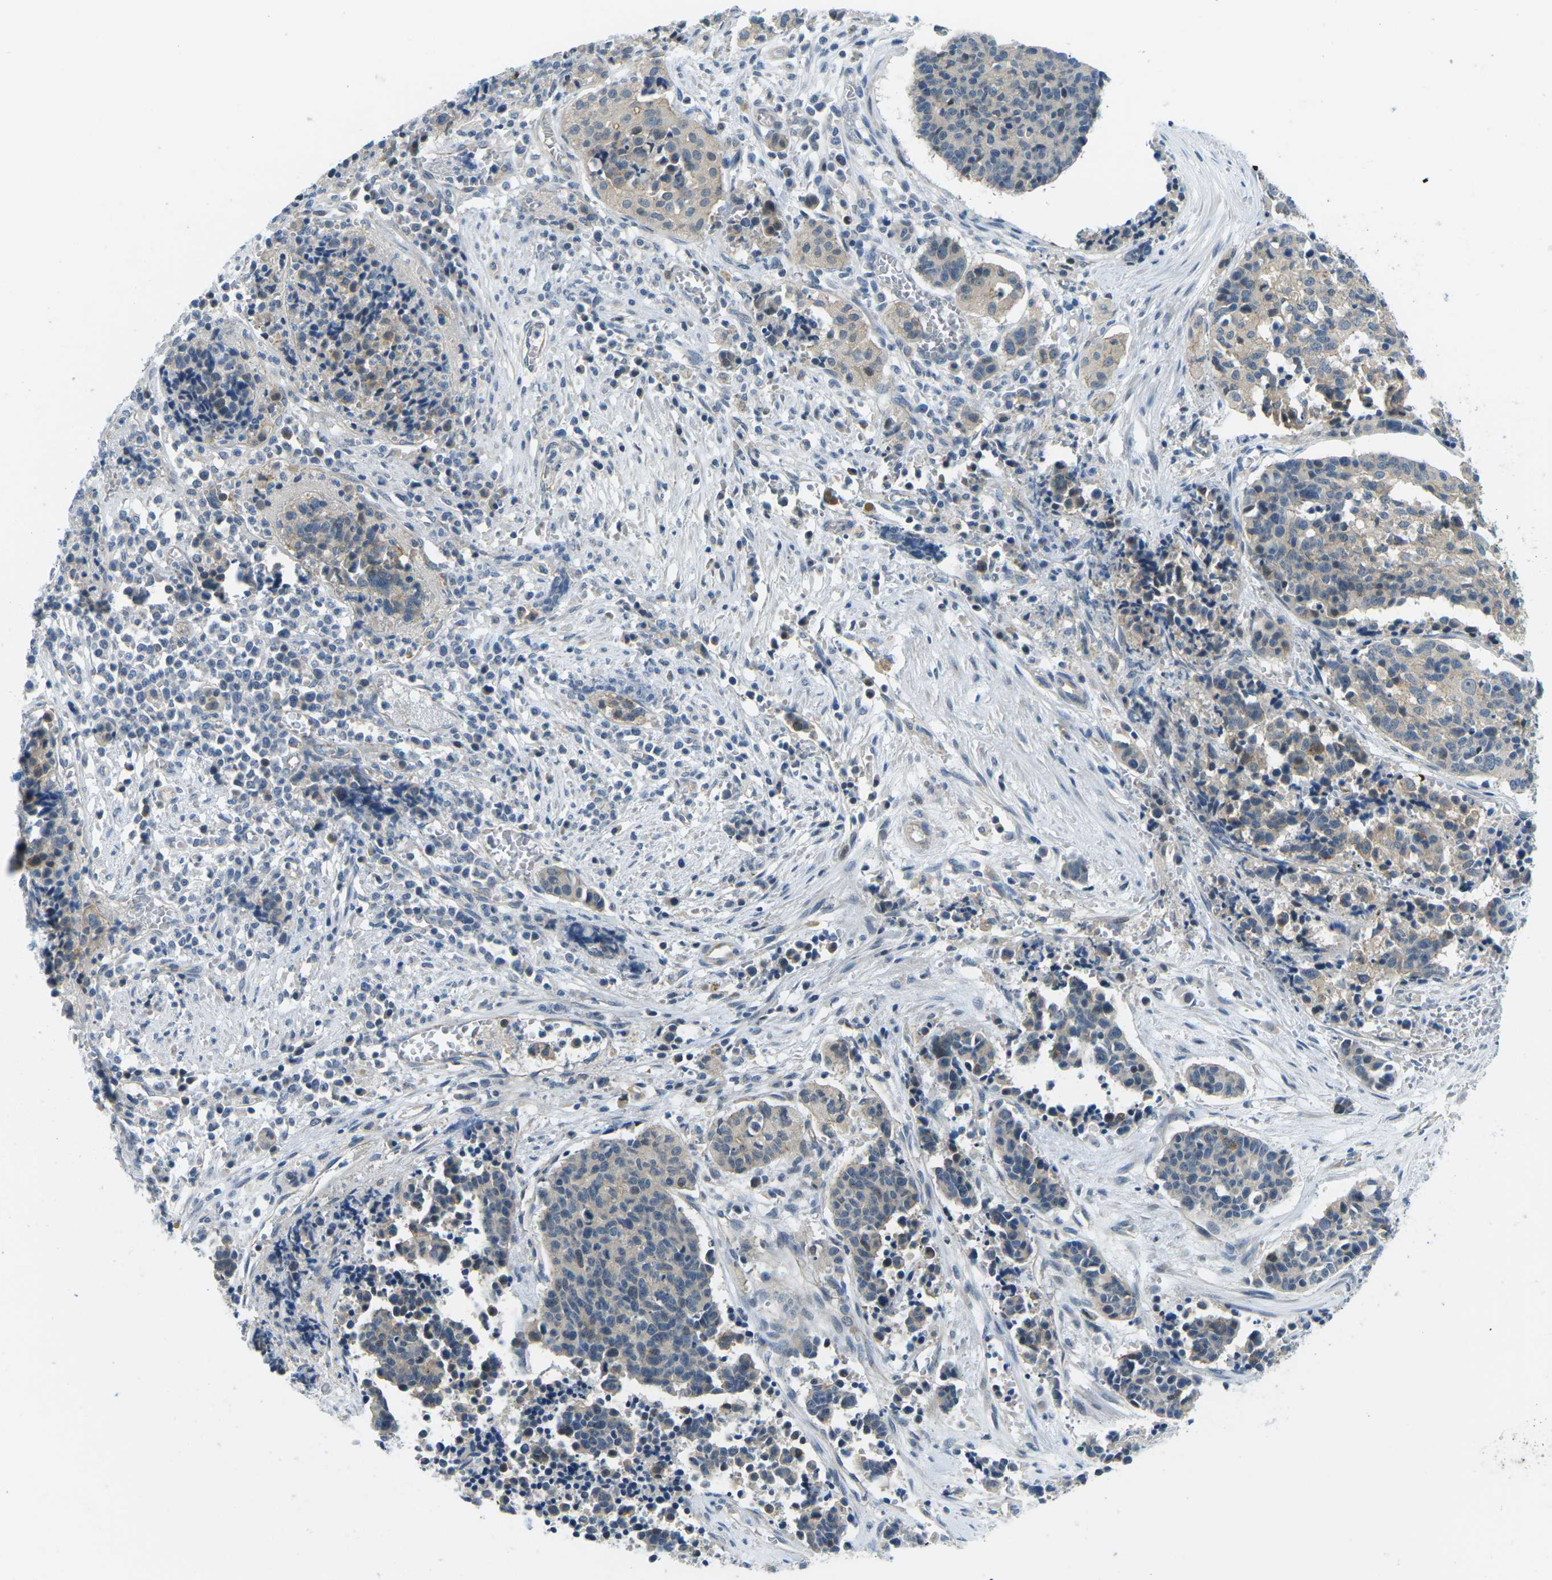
{"staining": {"intensity": "negative", "quantity": "none", "location": "none"}, "tissue": "cervical cancer", "cell_type": "Tumor cells", "image_type": "cancer", "snomed": [{"axis": "morphology", "description": "Squamous cell carcinoma, NOS"}, {"axis": "topography", "description": "Cervix"}], "caption": "Tumor cells show no significant staining in cervical cancer. (DAB (3,3'-diaminobenzidine) immunohistochemistry (IHC) visualized using brightfield microscopy, high magnification).", "gene": "CTNND1", "patient": {"sex": "female", "age": 35}}